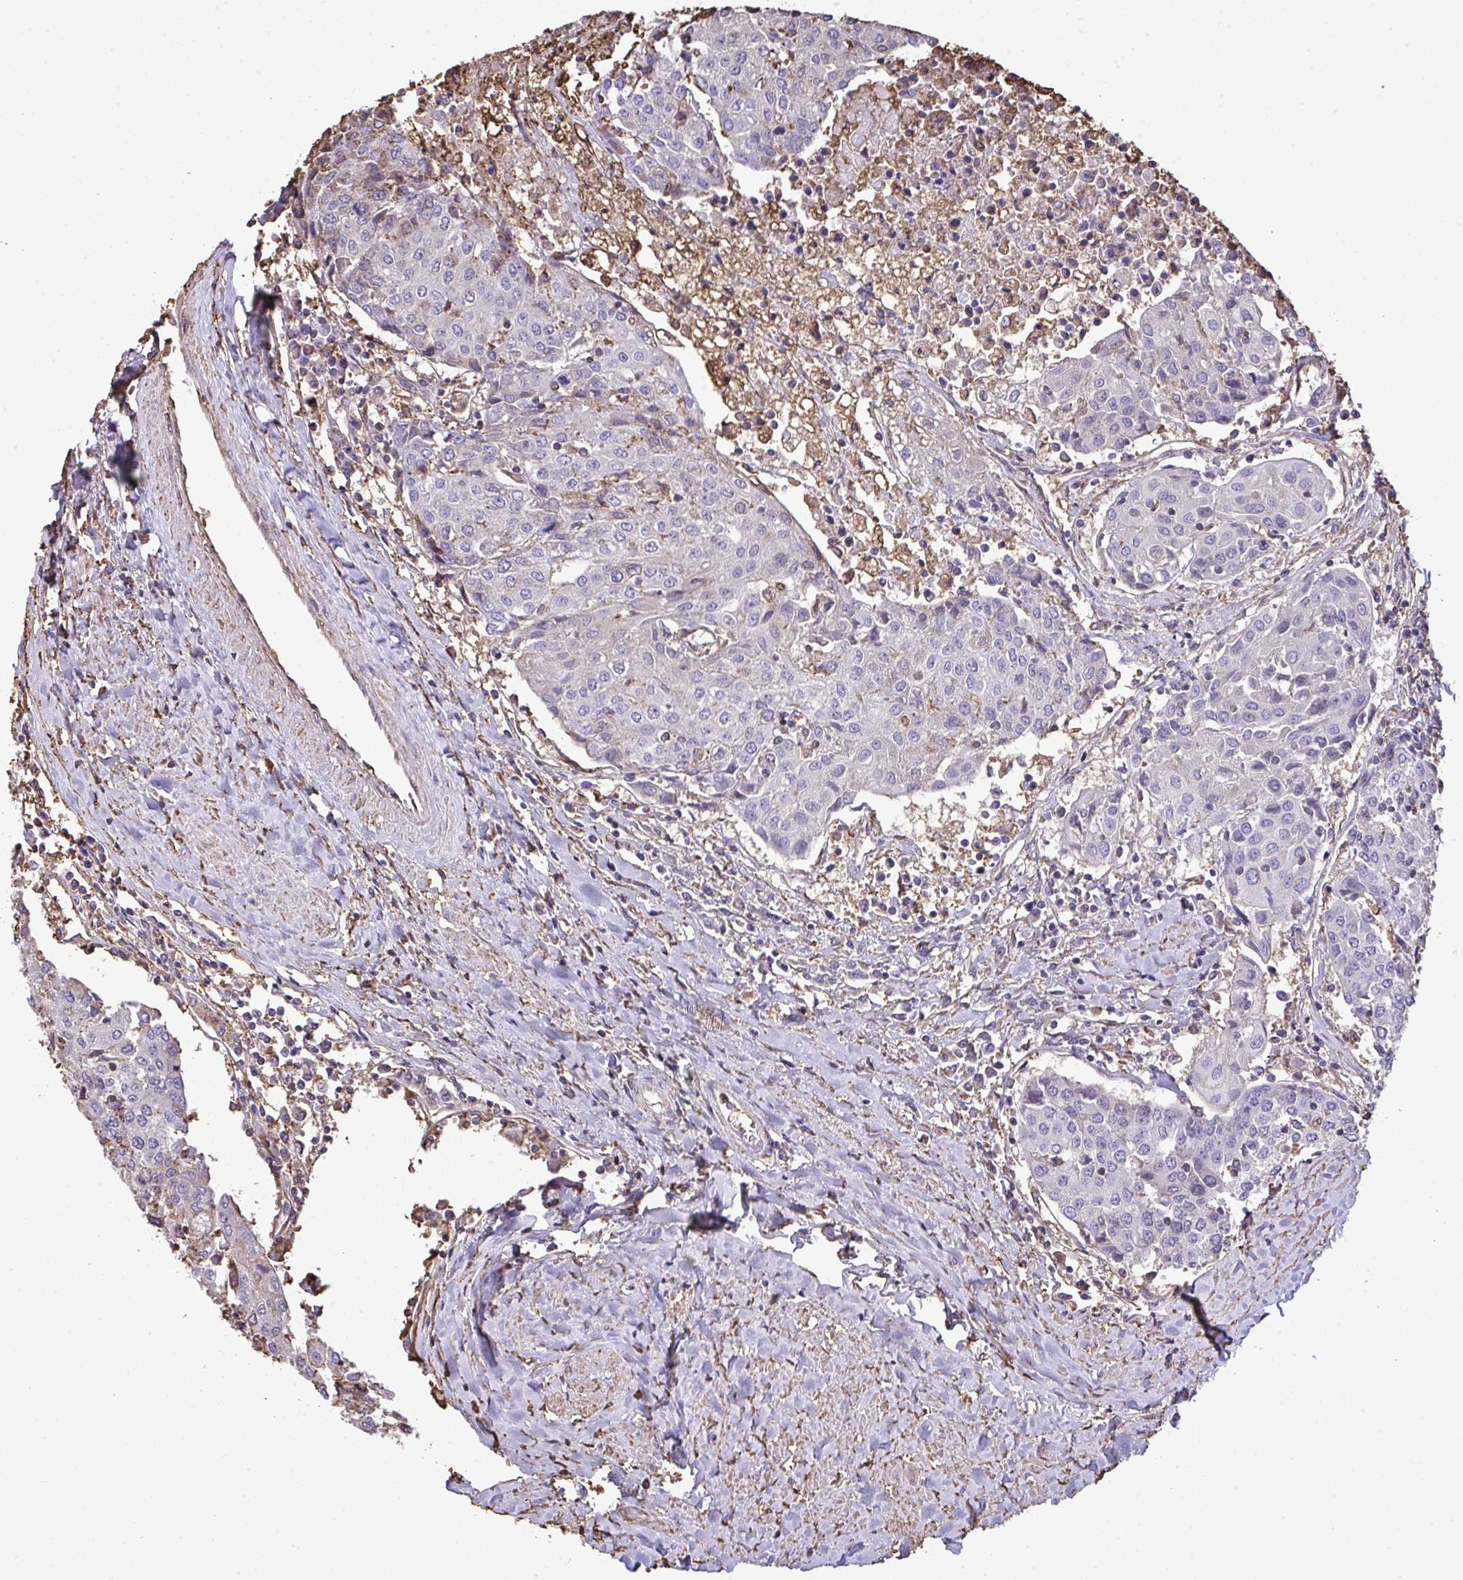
{"staining": {"intensity": "negative", "quantity": "none", "location": "none"}, "tissue": "urothelial cancer", "cell_type": "Tumor cells", "image_type": "cancer", "snomed": [{"axis": "morphology", "description": "Urothelial carcinoma, High grade"}, {"axis": "topography", "description": "Urinary bladder"}], "caption": "The histopathology image displays no significant positivity in tumor cells of urothelial cancer.", "gene": "ANXA5", "patient": {"sex": "female", "age": 85}}